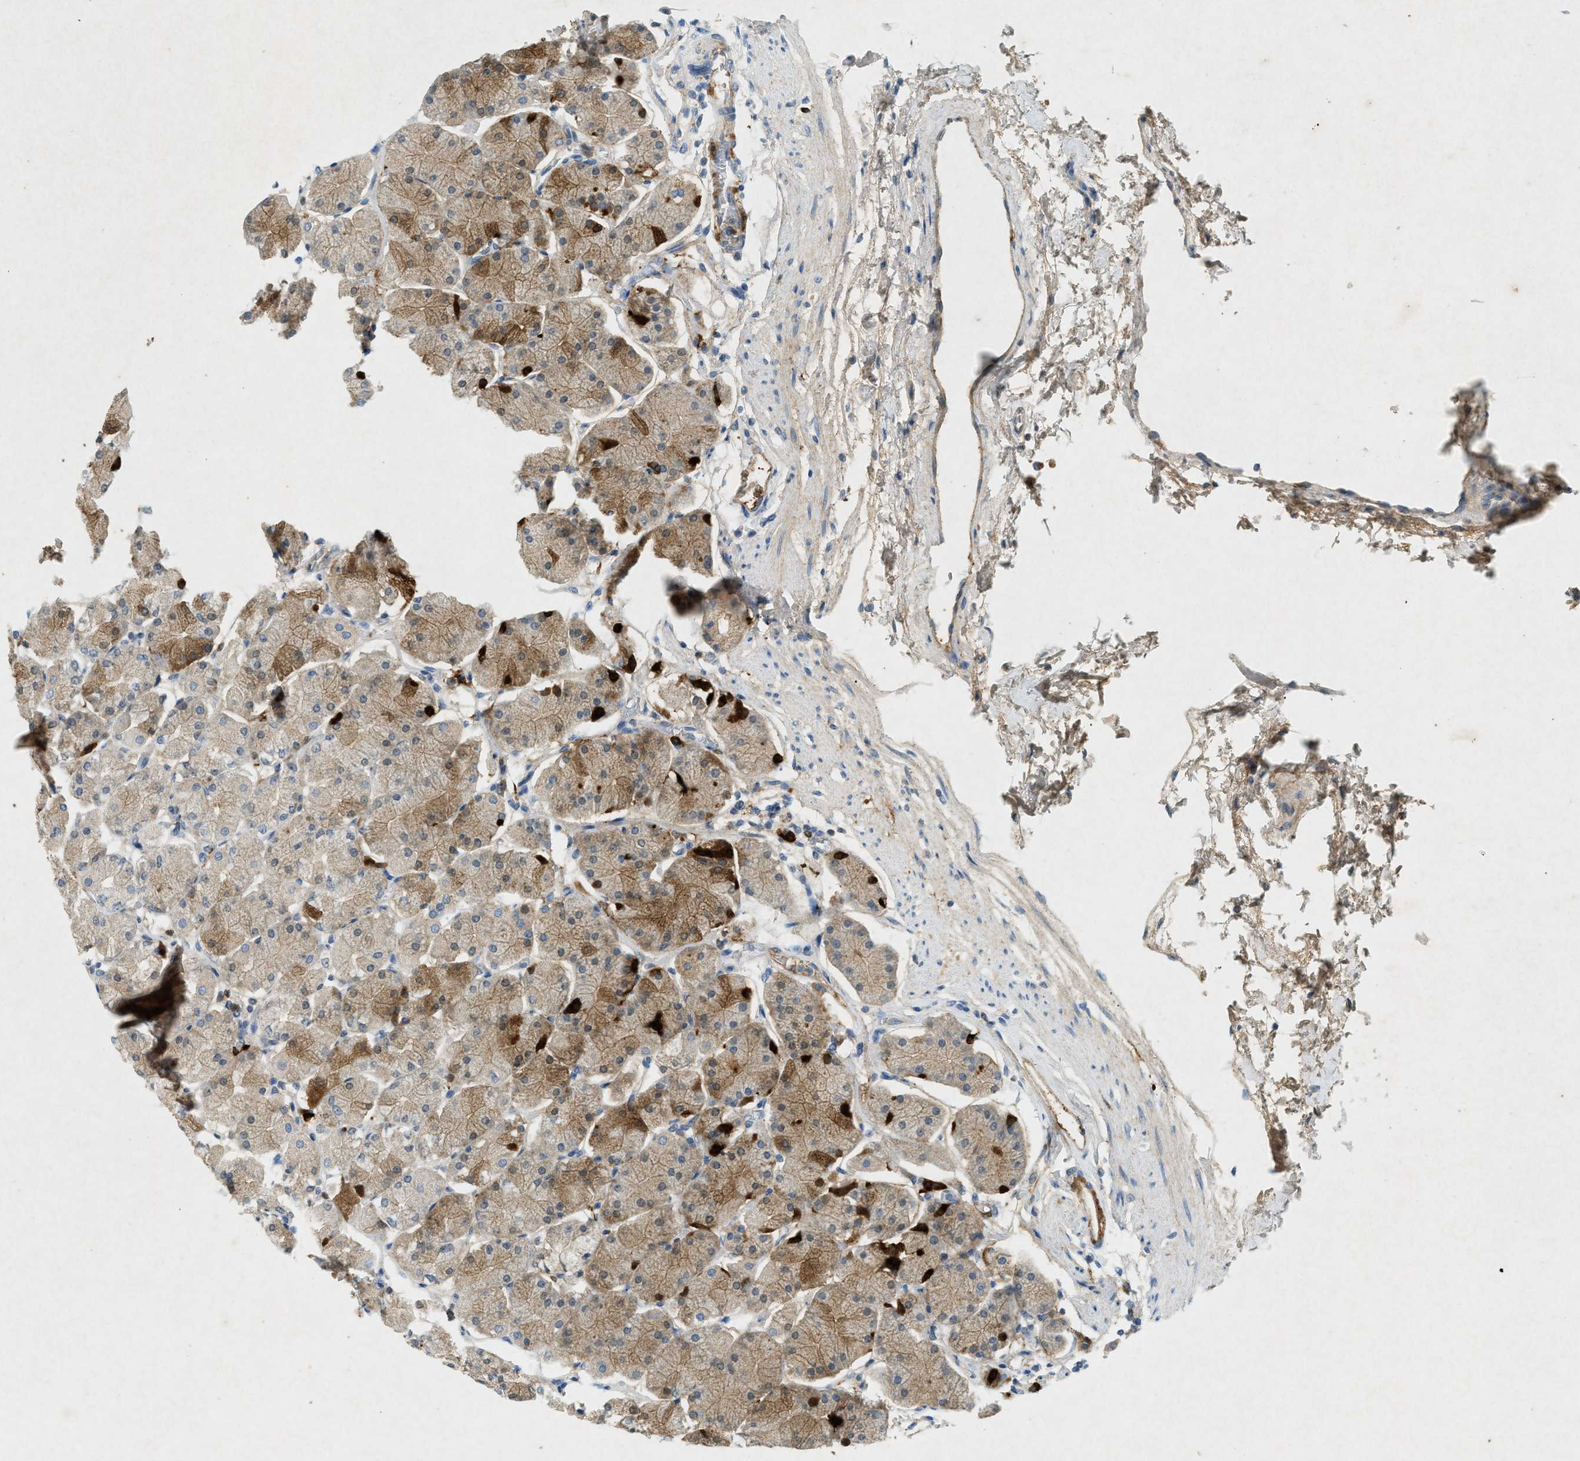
{"staining": {"intensity": "moderate", "quantity": "25%-75%", "location": "cytoplasmic/membranous"}, "tissue": "stomach", "cell_type": "Glandular cells", "image_type": "normal", "snomed": [{"axis": "morphology", "description": "Normal tissue, NOS"}, {"axis": "topography", "description": "Stomach, upper"}, {"axis": "topography", "description": "Stomach"}], "caption": "IHC image of unremarkable stomach: human stomach stained using immunohistochemistry demonstrates medium levels of moderate protein expression localized specifically in the cytoplasmic/membranous of glandular cells, appearing as a cytoplasmic/membranous brown color.", "gene": "F2", "patient": {"sex": "male", "age": 76}}